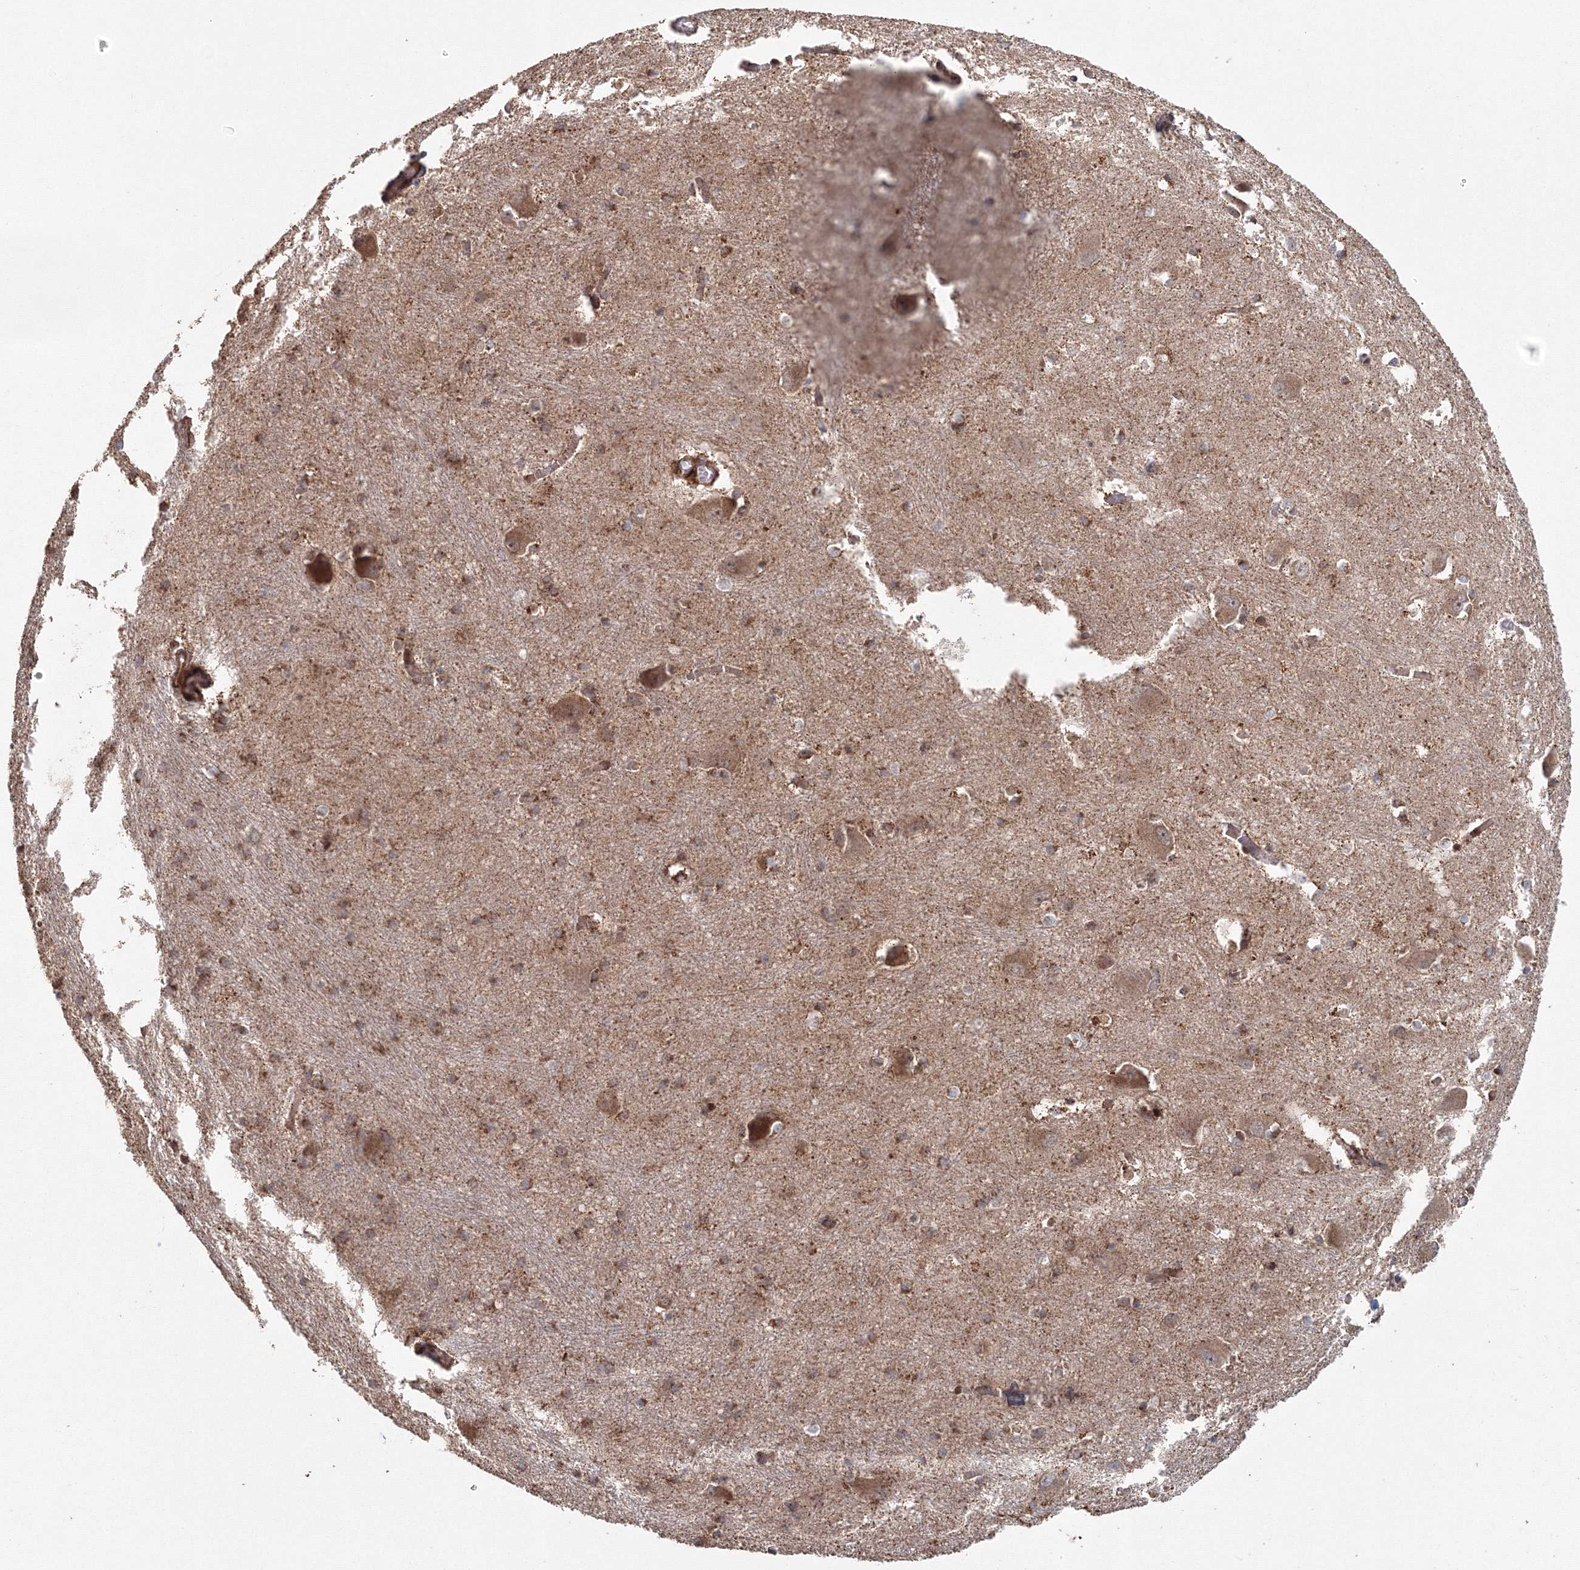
{"staining": {"intensity": "moderate", "quantity": "25%-75%", "location": "cytoplasmic/membranous"}, "tissue": "caudate", "cell_type": "Glial cells", "image_type": "normal", "snomed": [{"axis": "morphology", "description": "Normal tissue, NOS"}, {"axis": "topography", "description": "Lateral ventricle wall"}], "caption": "Glial cells show medium levels of moderate cytoplasmic/membranous expression in about 25%-75% of cells in benign caudate. (Stains: DAB in brown, nuclei in blue, Microscopy: brightfield microscopy at high magnification).", "gene": "TACC2", "patient": {"sex": "male", "age": 37}}